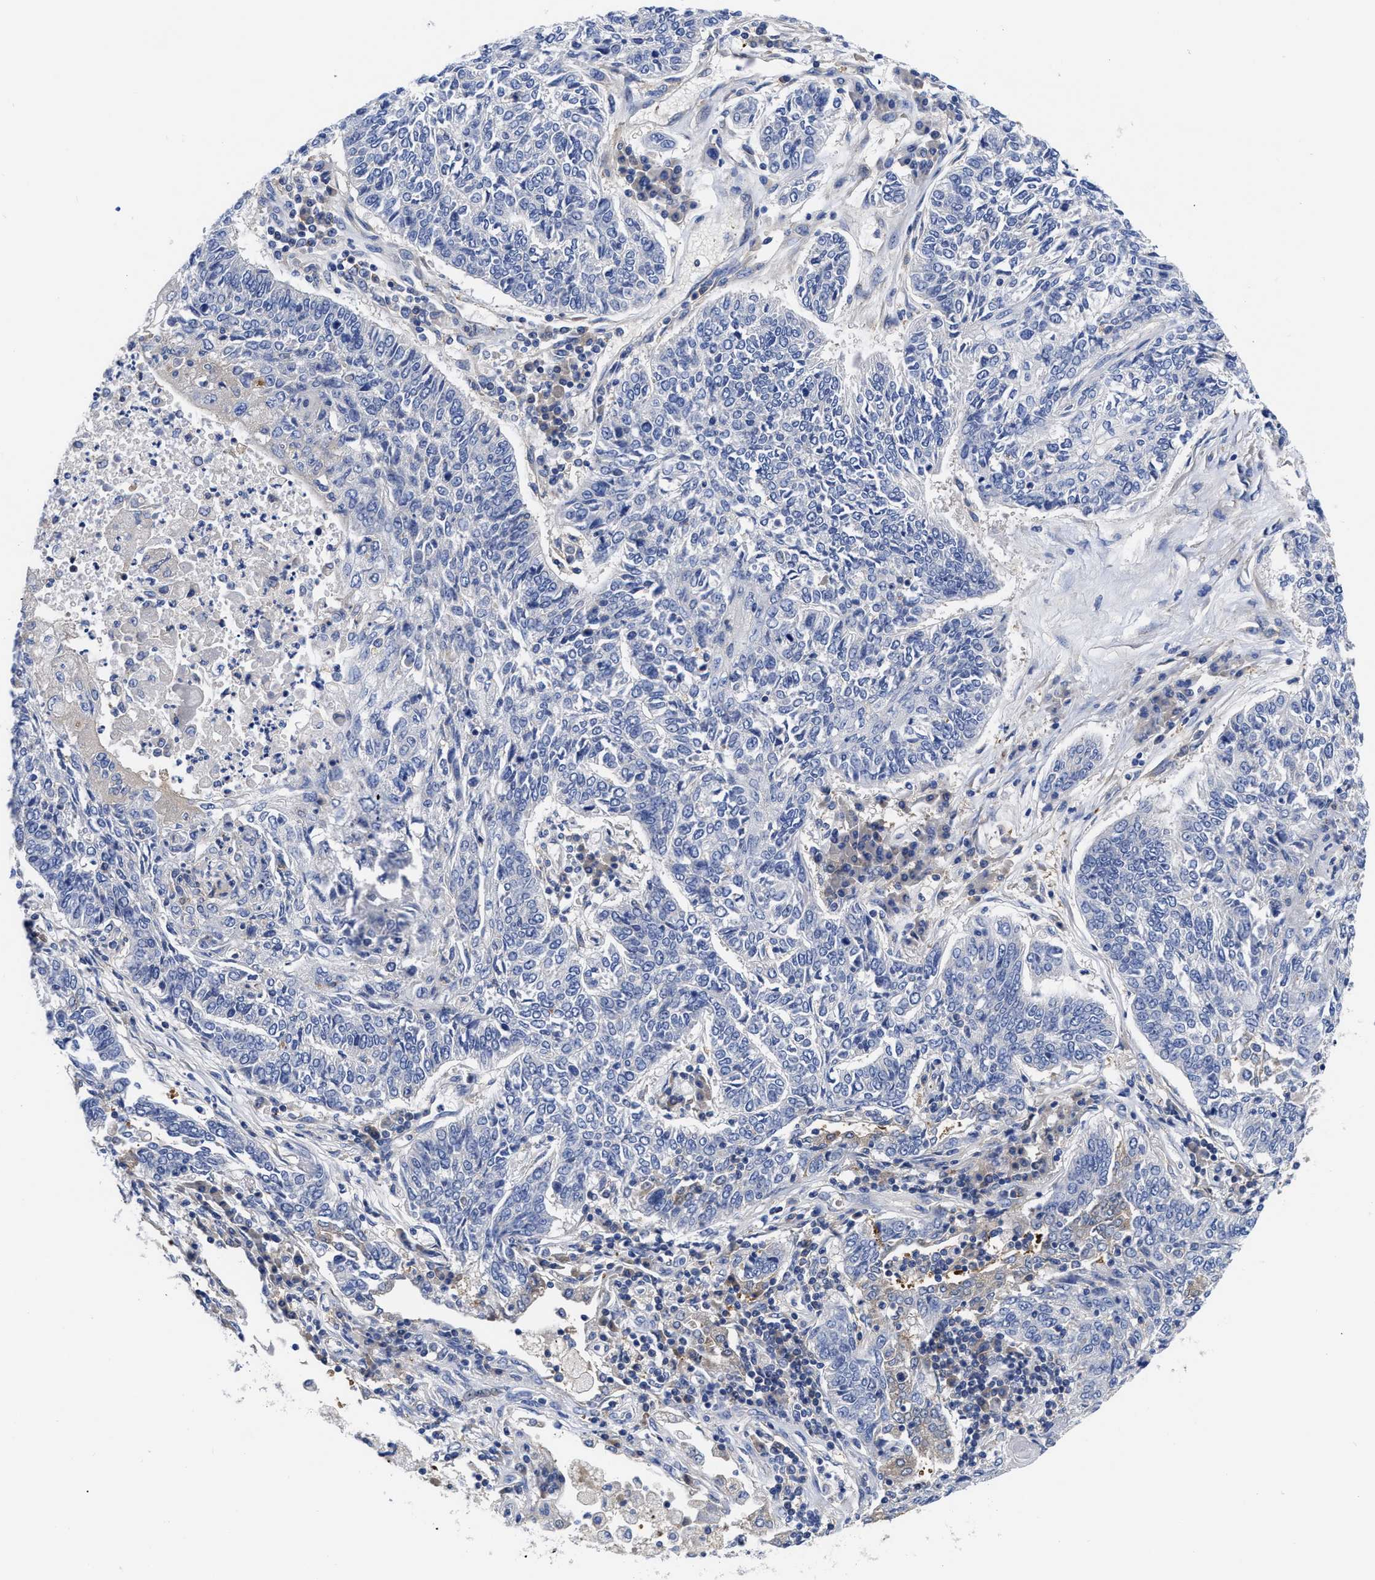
{"staining": {"intensity": "negative", "quantity": "none", "location": "none"}, "tissue": "lung cancer", "cell_type": "Tumor cells", "image_type": "cancer", "snomed": [{"axis": "morphology", "description": "Normal tissue, NOS"}, {"axis": "morphology", "description": "Squamous cell carcinoma, NOS"}, {"axis": "topography", "description": "Cartilage tissue"}, {"axis": "topography", "description": "Bronchus"}, {"axis": "topography", "description": "Lung"}], "caption": "An image of lung squamous cell carcinoma stained for a protein shows no brown staining in tumor cells. (DAB immunohistochemistry with hematoxylin counter stain).", "gene": "RBKS", "patient": {"sex": "female", "age": 49}}